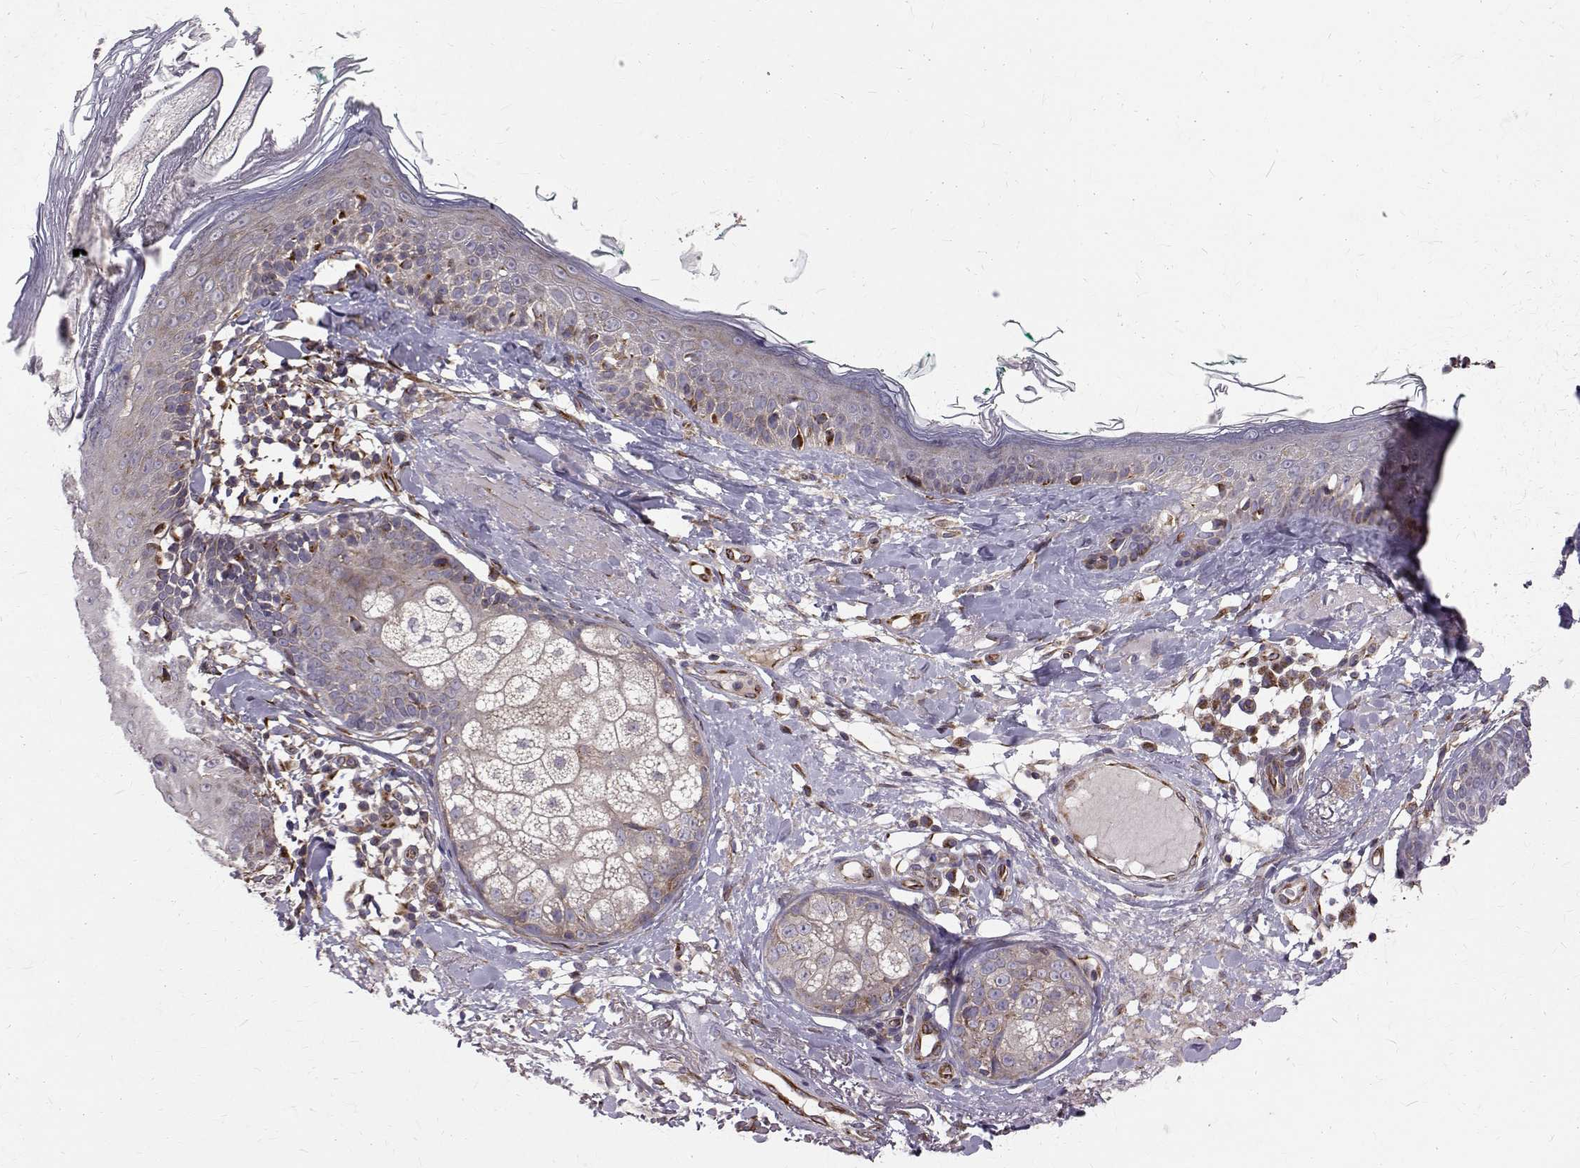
{"staining": {"intensity": "negative", "quantity": "none", "location": "none"}, "tissue": "skin", "cell_type": "Fibroblasts", "image_type": "normal", "snomed": [{"axis": "morphology", "description": "Normal tissue, NOS"}, {"axis": "topography", "description": "Skin"}], "caption": "Human skin stained for a protein using immunohistochemistry (IHC) demonstrates no positivity in fibroblasts.", "gene": "ARFGAP1", "patient": {"sex": "male", "age": 73}}